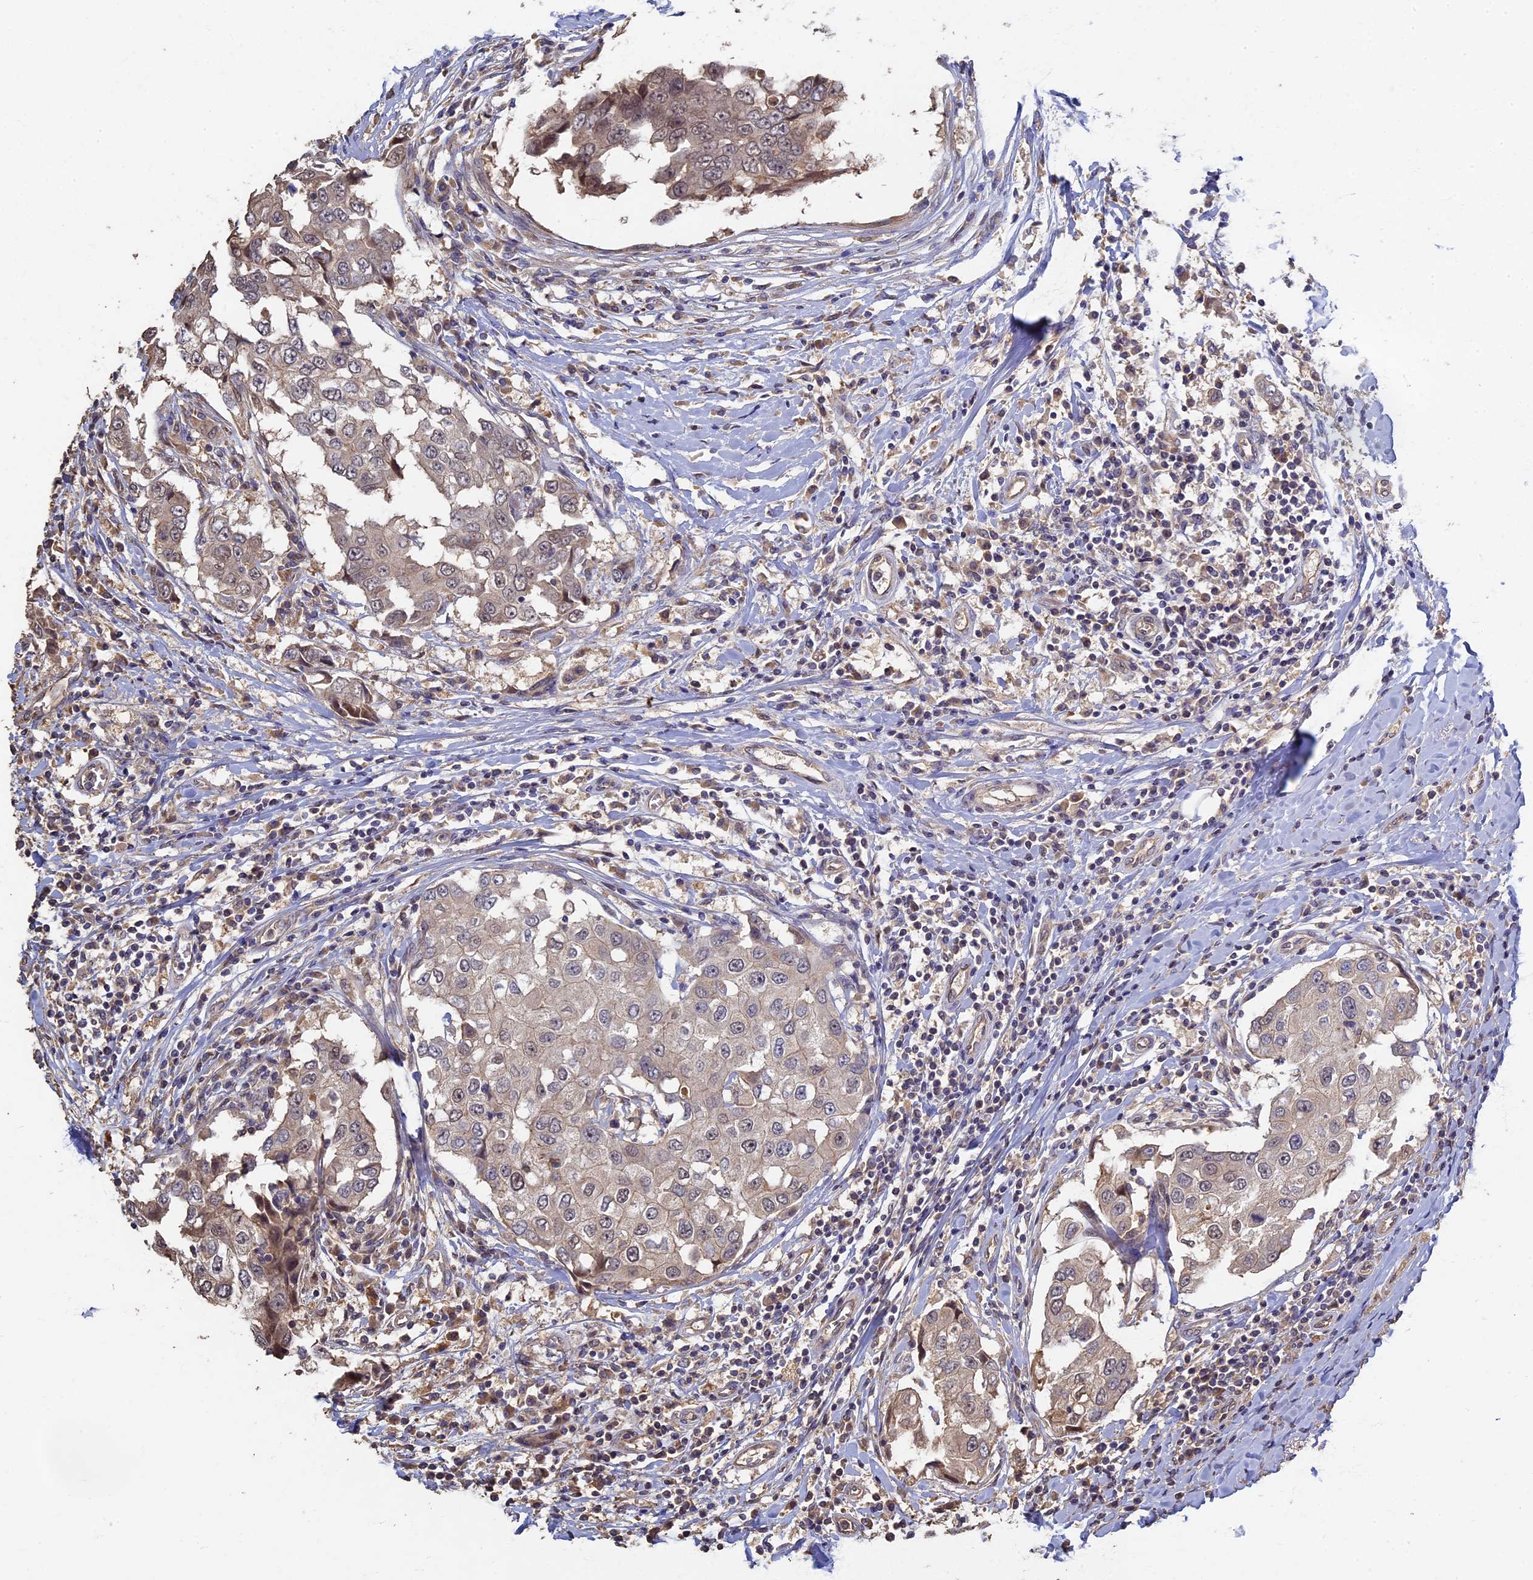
{"staining": {"intensity": "weak", "quantity": "25%-75%", "location": "cytoplasmic/membranous"}, "tissue": "breast cancer", "cell_type": "Tumor cells", "image_type": "cancer", "snomed": [{"axis": "morphology", "description": "Duct carcinoma"}, {"axis": "topography", "description": "Breast"}], "caption": "A brown stain shows weak cytoplasmic/membranous expression of a protein in breast cancer (intraductal carcinoma) tumor cells.", "gene": "RSPH3", "patient": {"sex": "female", "age": 27}}